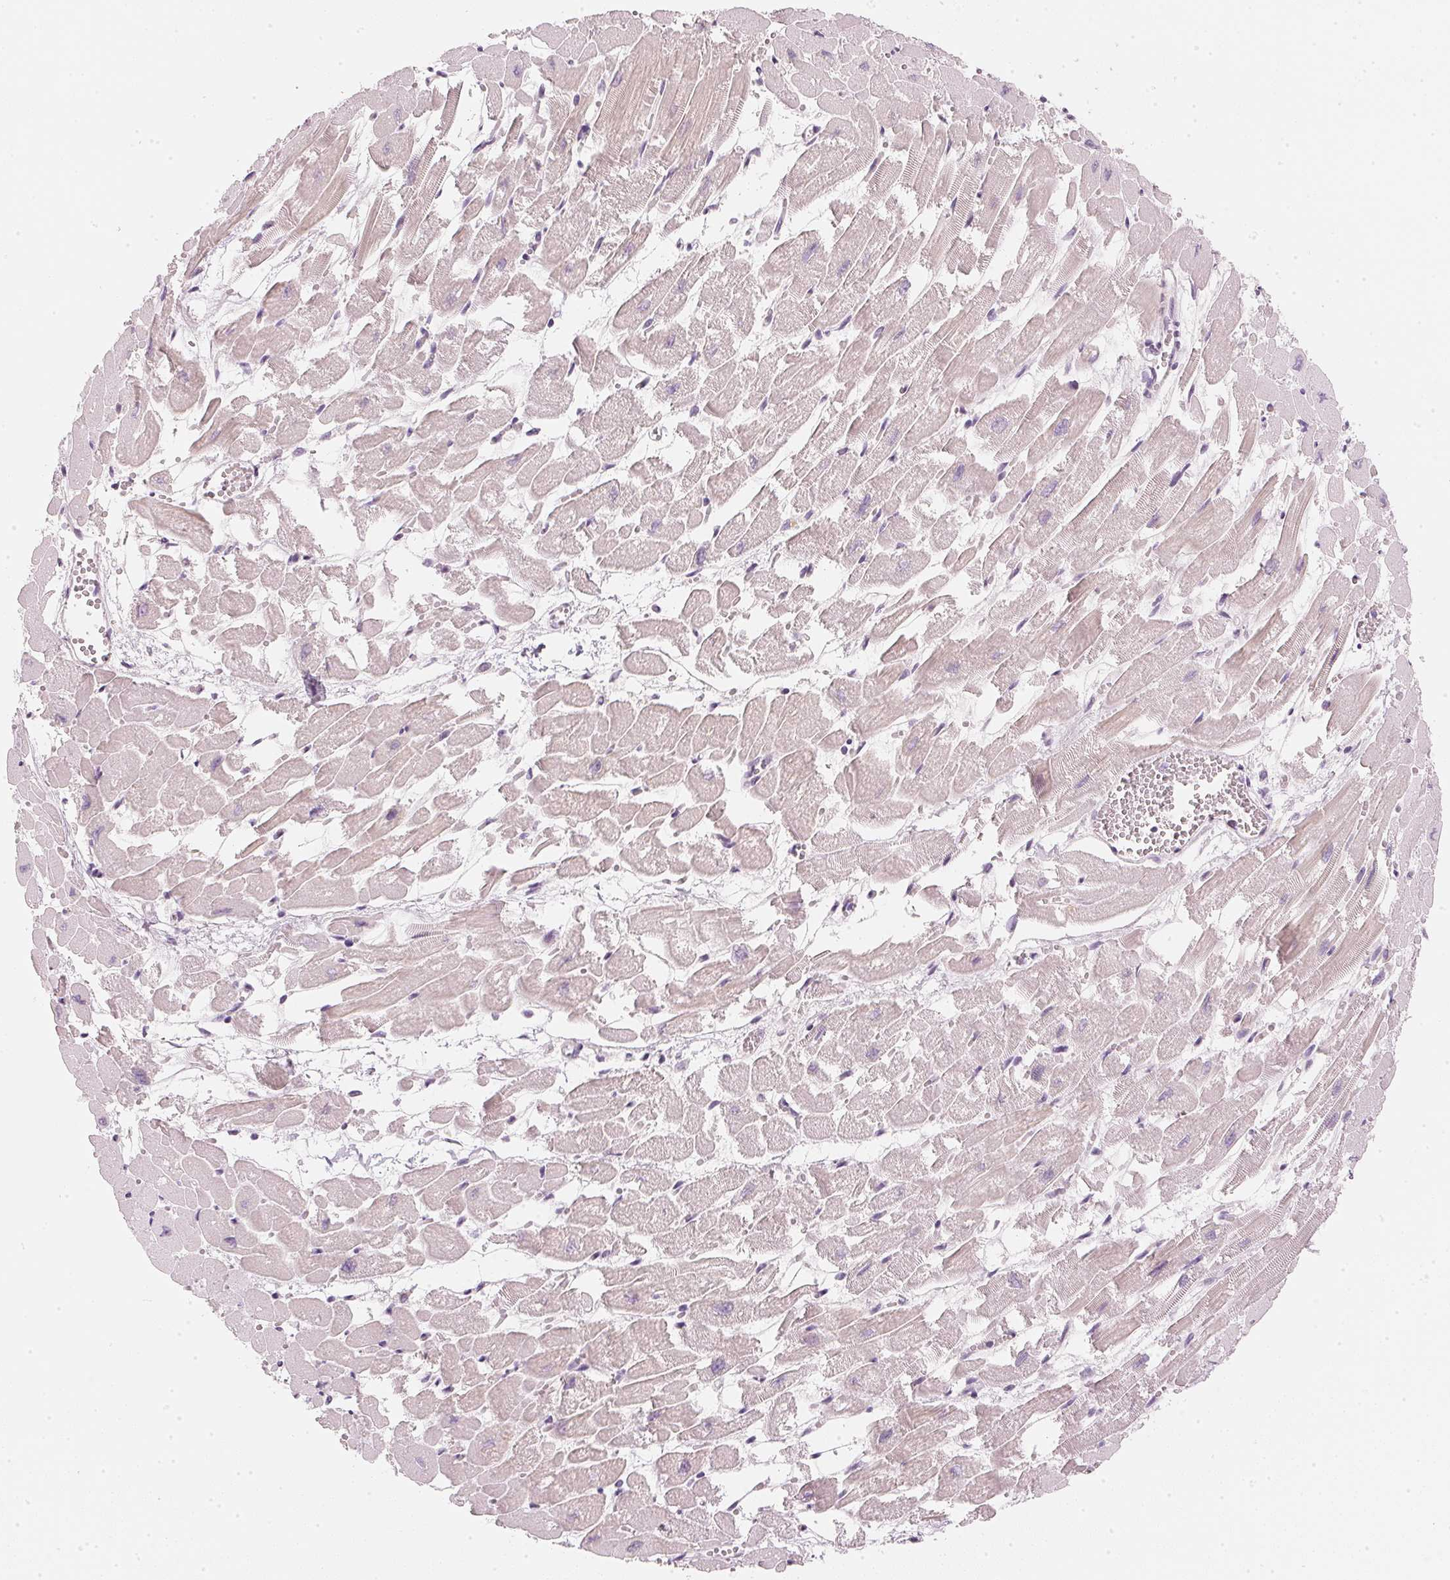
{"staining": {"intensity": "weak", "quantity": "25%-75%", "location": "cytoplasmic/membranous"}, "tissue": "heart muscle", "cell_type": "Cardiomyocytes", "image_type": "normal", "snomed": [{"axis": "morphology", "description": "Normal tissue, NOS"}, {"axis": "topography", "description": "Heart"}], "caption": "Immunohistochemistry of benign heart muscle demonstrates low levels of weak cytoplasmic/membranous expression in about 25%-75% of cardiomyocytes. Nuclei are stained in blue.", "gene": "CHST4", "patient": {"sex": "female", "age": 52}}